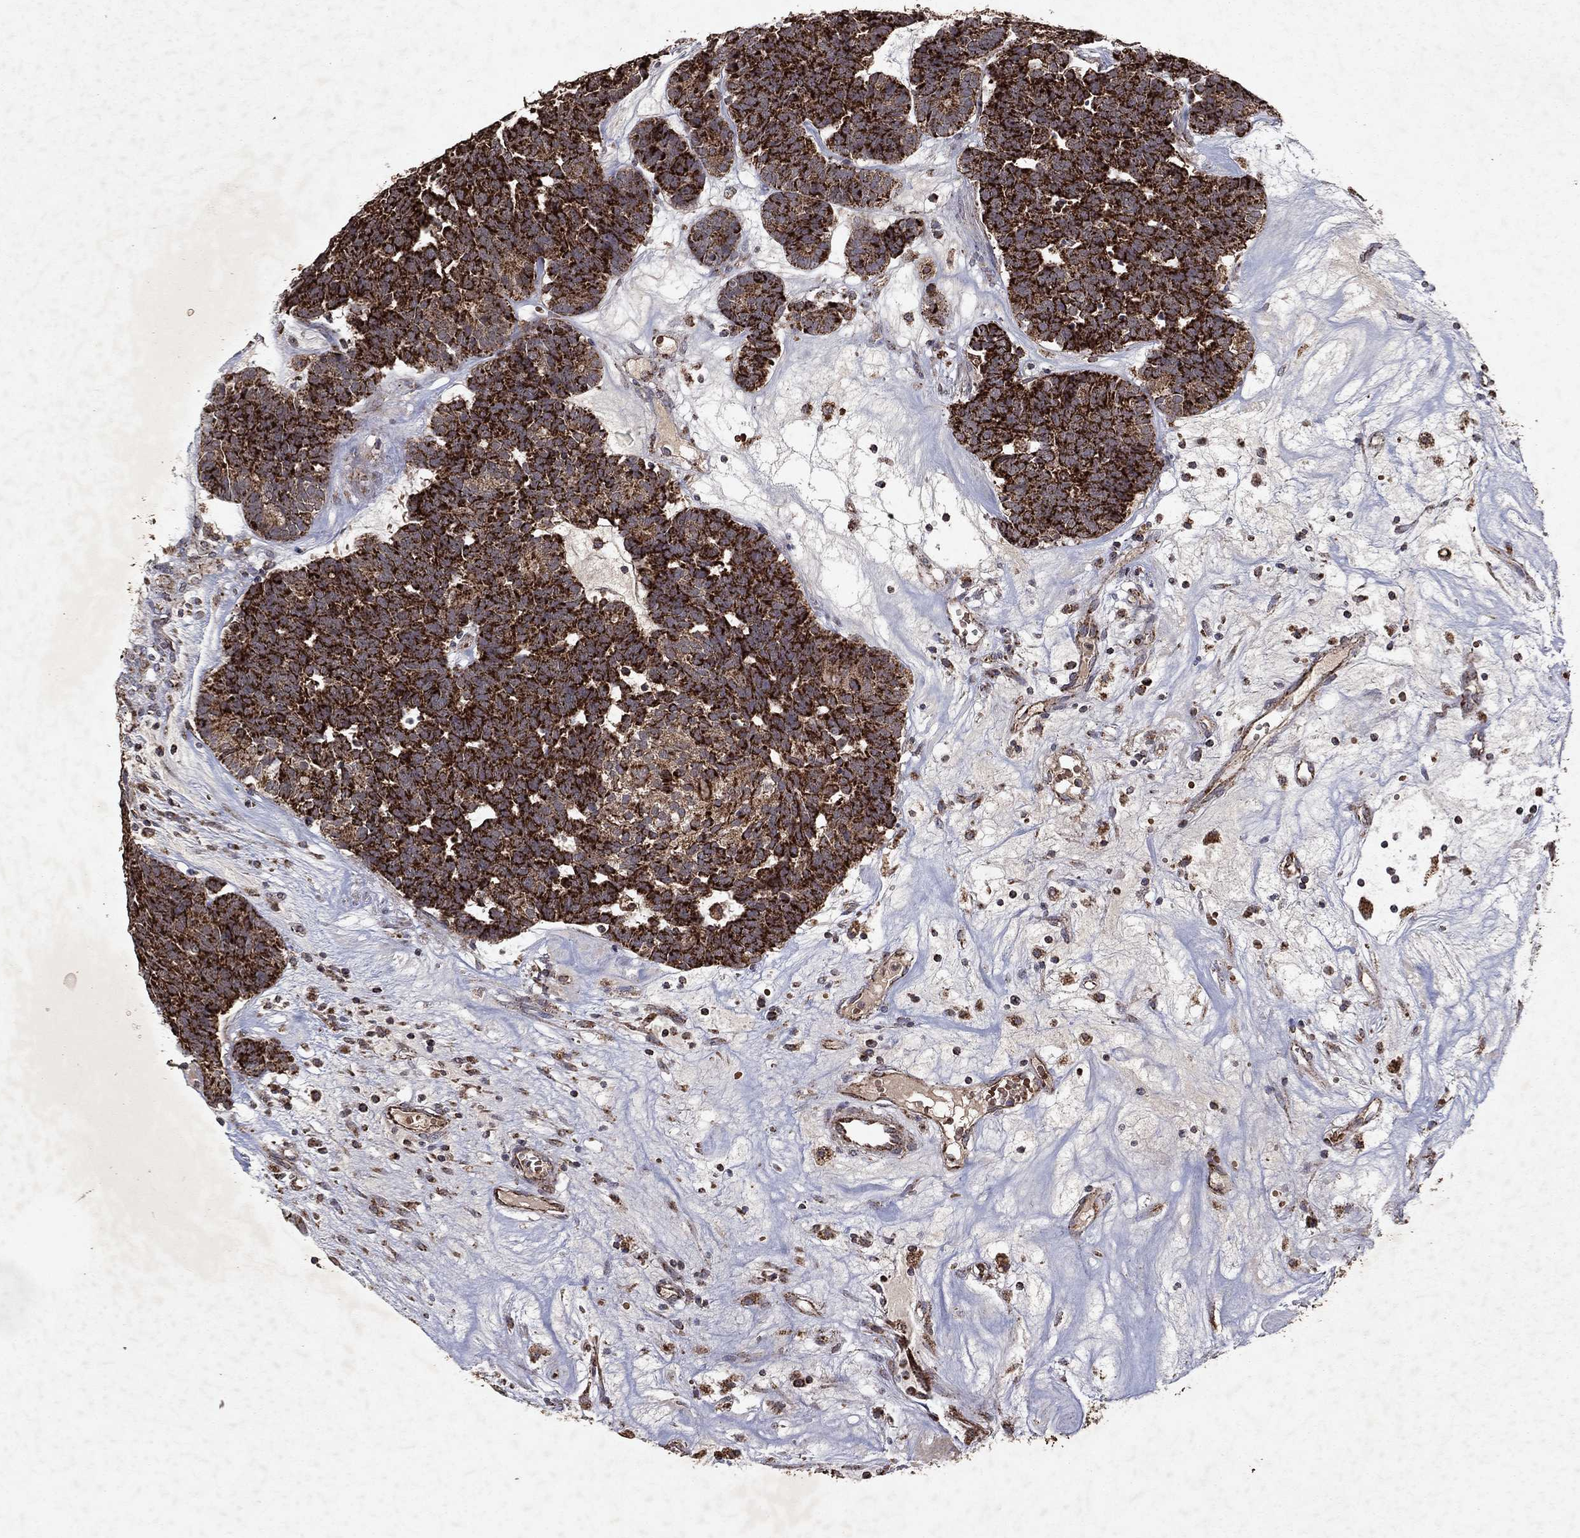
{"staining": {"intensity": "strong", "quantity": ">75%", "location": "cytoplasmic/membranous"}, "tissue": "head and neck cancer", "cell_type": "Tumor cells", "image_type": "cancer", "snomed": [{"axis": "morphology", "description": "Adenocarcinoma, NOS"}, {"axis": "topography", "description": "Head-Neck"}], "caption": "Head and neck adenocarcinoma was stained to show a protein in brown. There is high levels of strong cytoplasmic/membranous staining in approximately >75% of tumor cells.", "gene": "PYROXD2", "patient": {"sex": "female", "age": 81}}